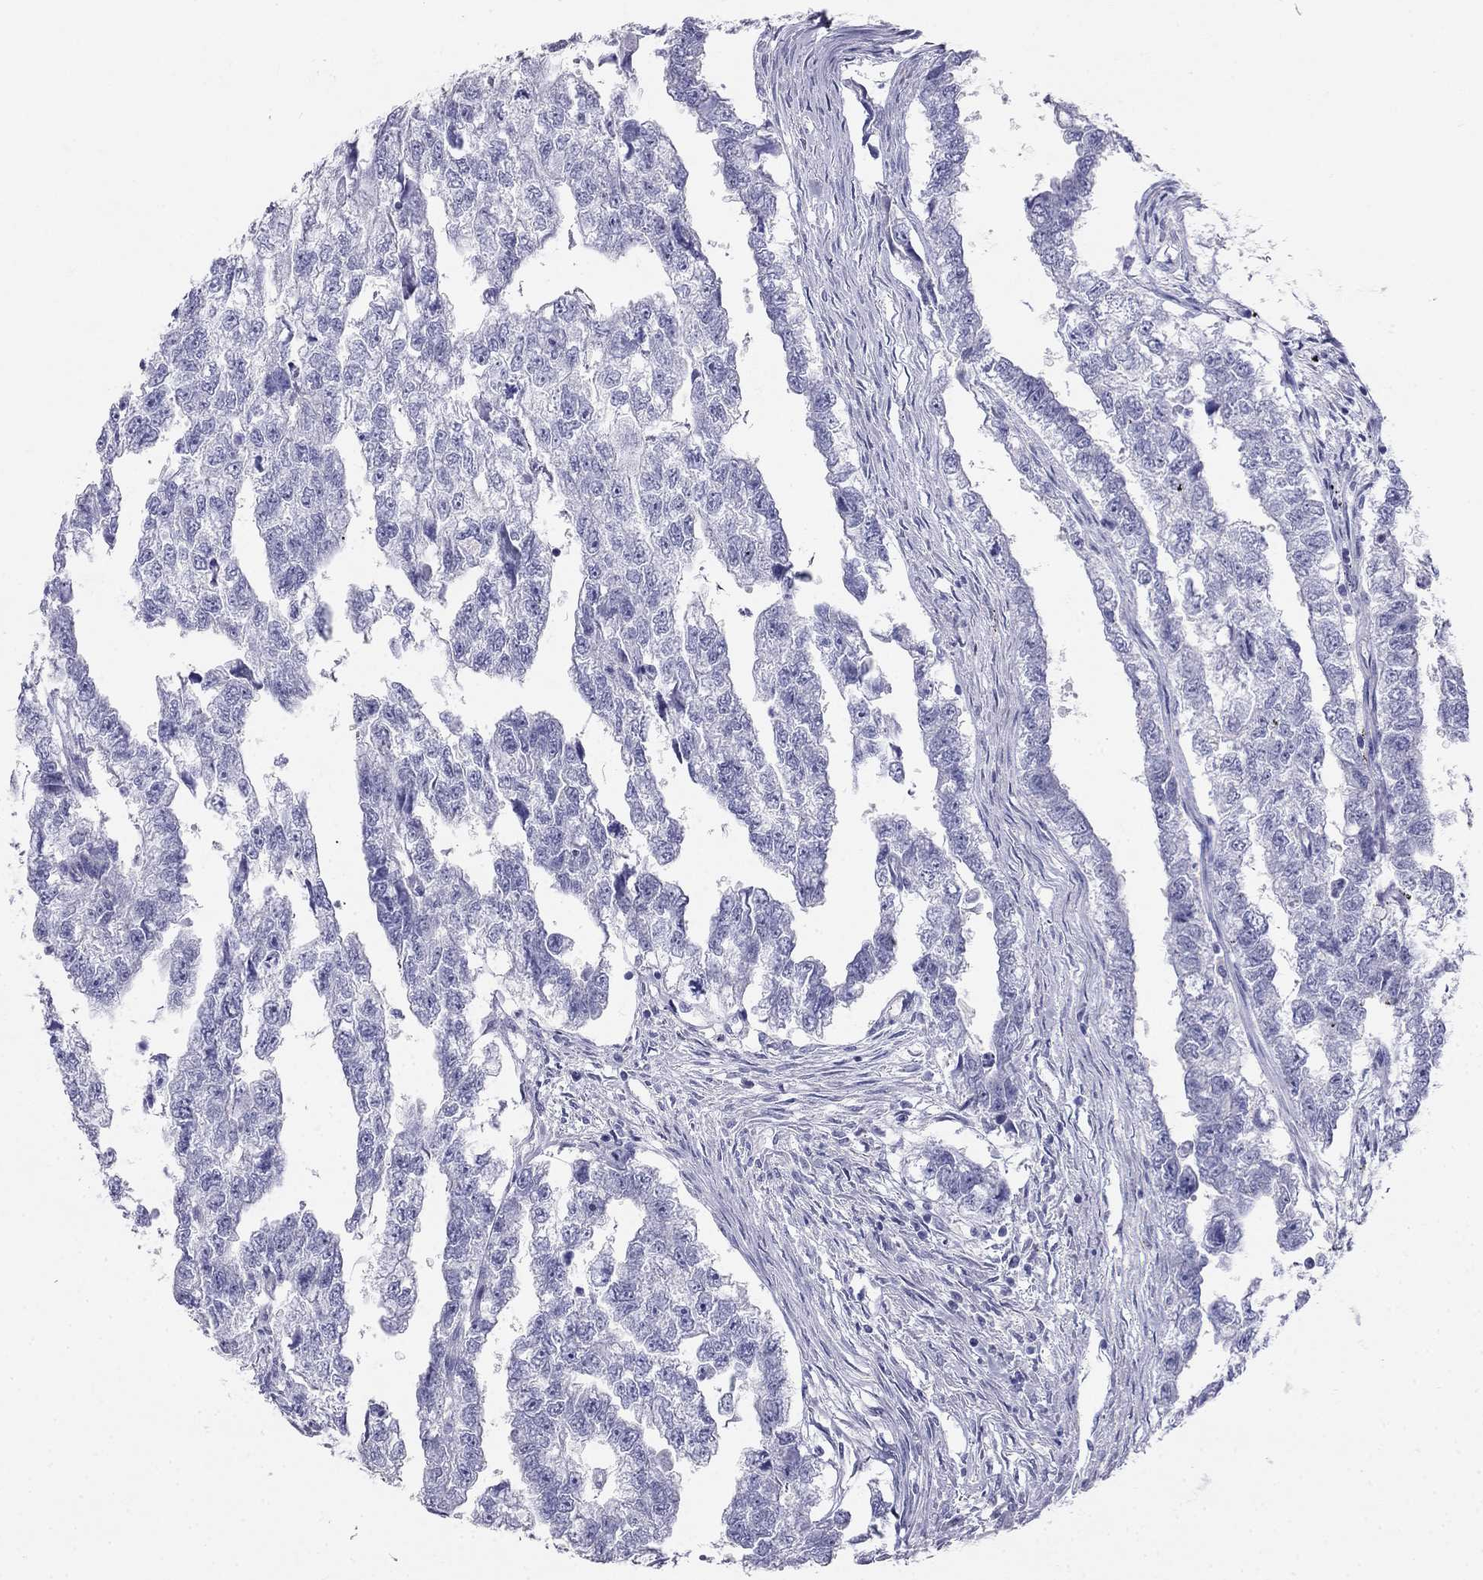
{"staining": {"intensity": "negative", "quantity": "none", "location": "none"}, "tissue": "testis cancer", "cell_type": "Tumor cells", "image_type": "cancer", "snomed": [{"axis": "morphology", "description": "Carcinoma, Embryonal, NOS"}, {"axis": "morphology", "description": "Teratoma, malignant, NOS"}, {"axis": "topography", "description": "Testis"}], "caption": "The histopathology image shows no staining of tumor cells in embryonal carcinoma (testis).", "gene": "RFLNA", "patient": {"sex": "male", "age": 44}}